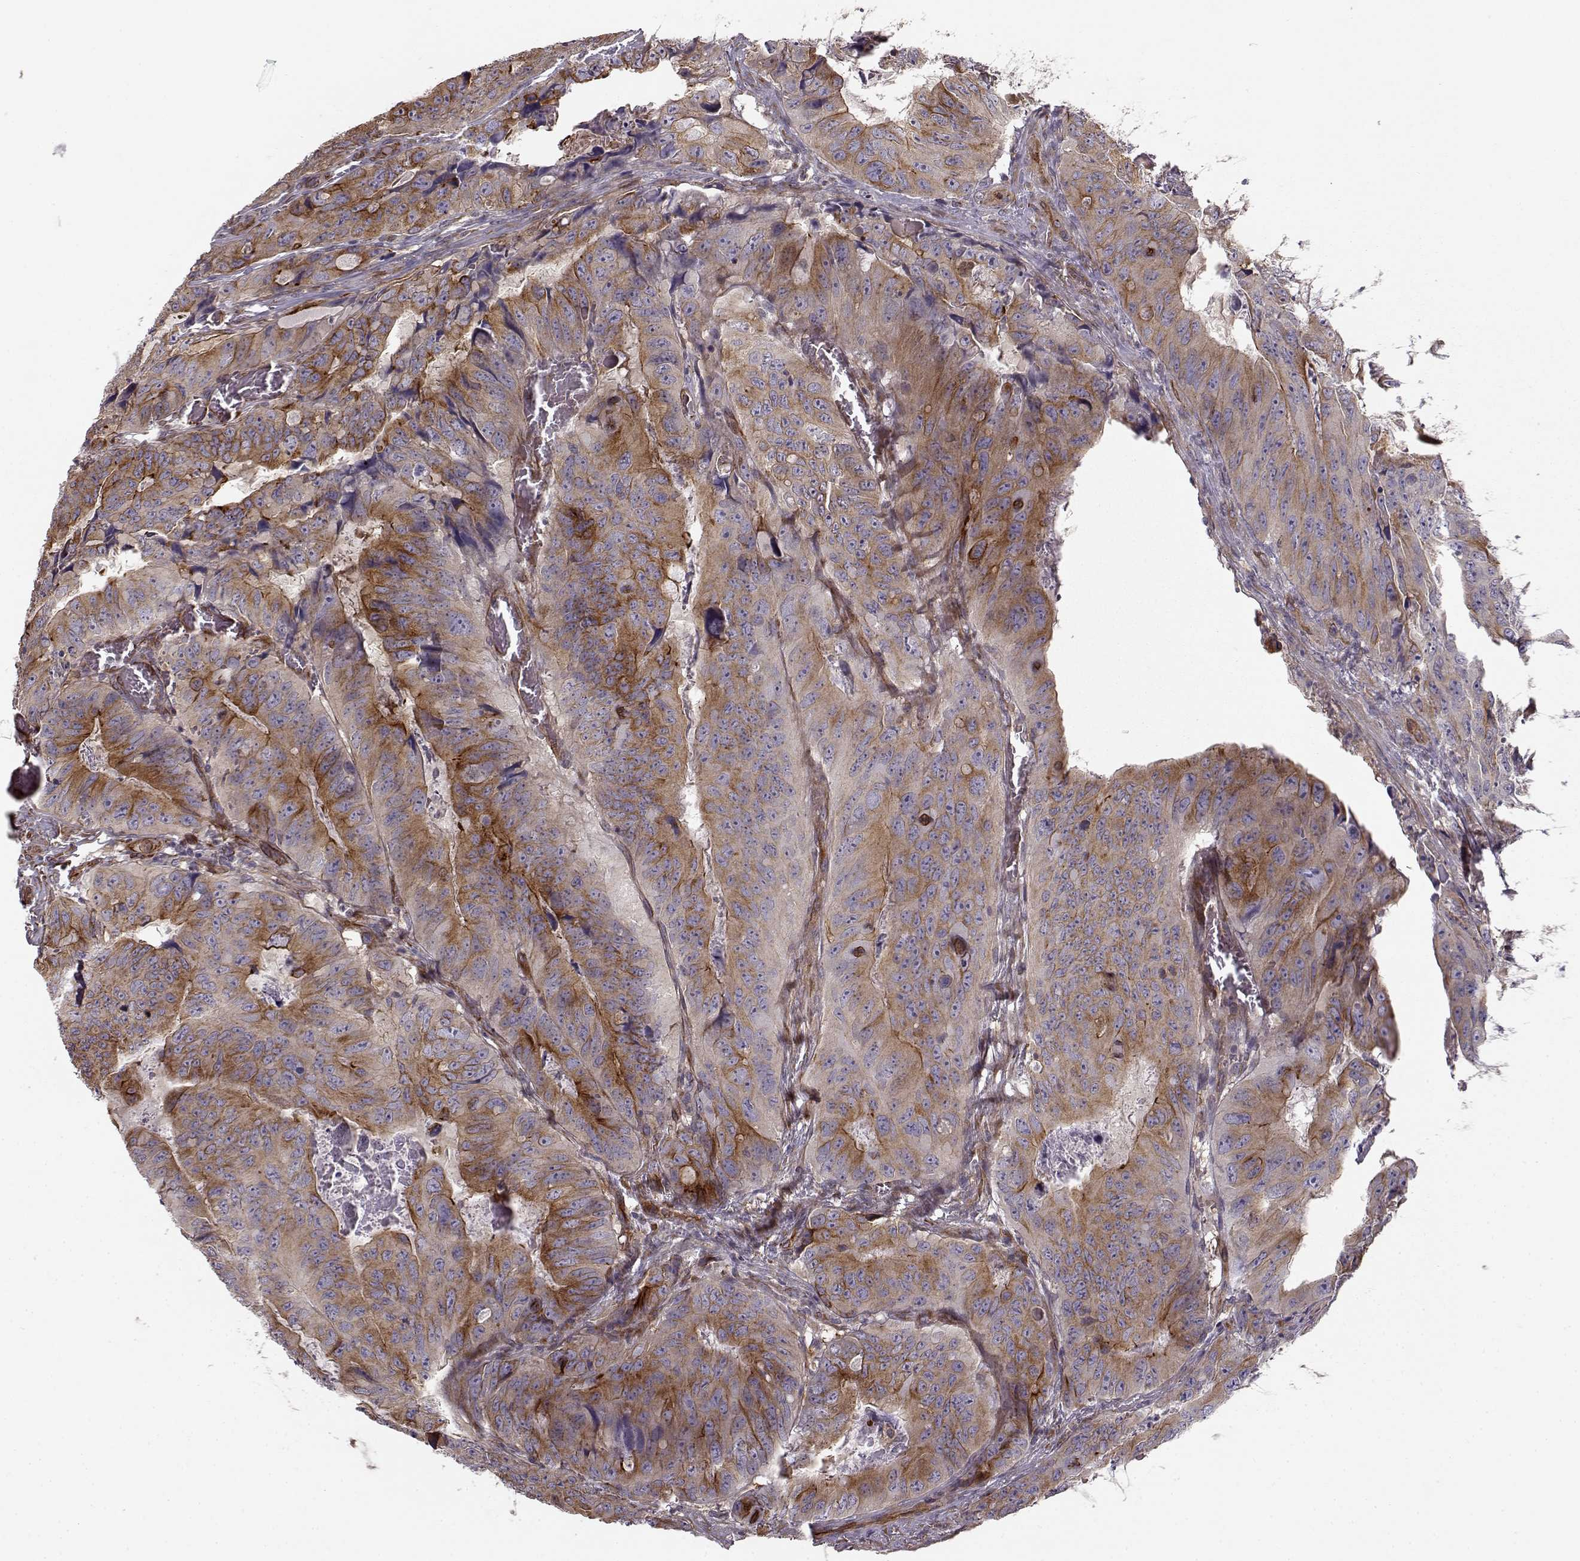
{"staining": {"intensity": "moderate", "quantity": "25%-75%", "location": "cytoplasmic/membranous"}, "tissue": "colorectal cancer", "cell_type": "Tumor cells", "image_type": "cancer", "snomed": [{"axis": "morphology", "description": "Adenocarcinoma, NOS"}, {"axis": "topography", "description": "Colon"}], "caption": "Immunohistochemical staining of human adenocarcinoma (colorectal) displays medium levels of moderate cytoplasmic/membranous positivity in approximately 25%-75% of tumor cells. The protein of interest is stained brown, and the nuclei are stained in blue (DAB IHC with brightfield microscopy, high magnification).", "gene": "MTR", "patient": {"sex": "male", "age": 79}}